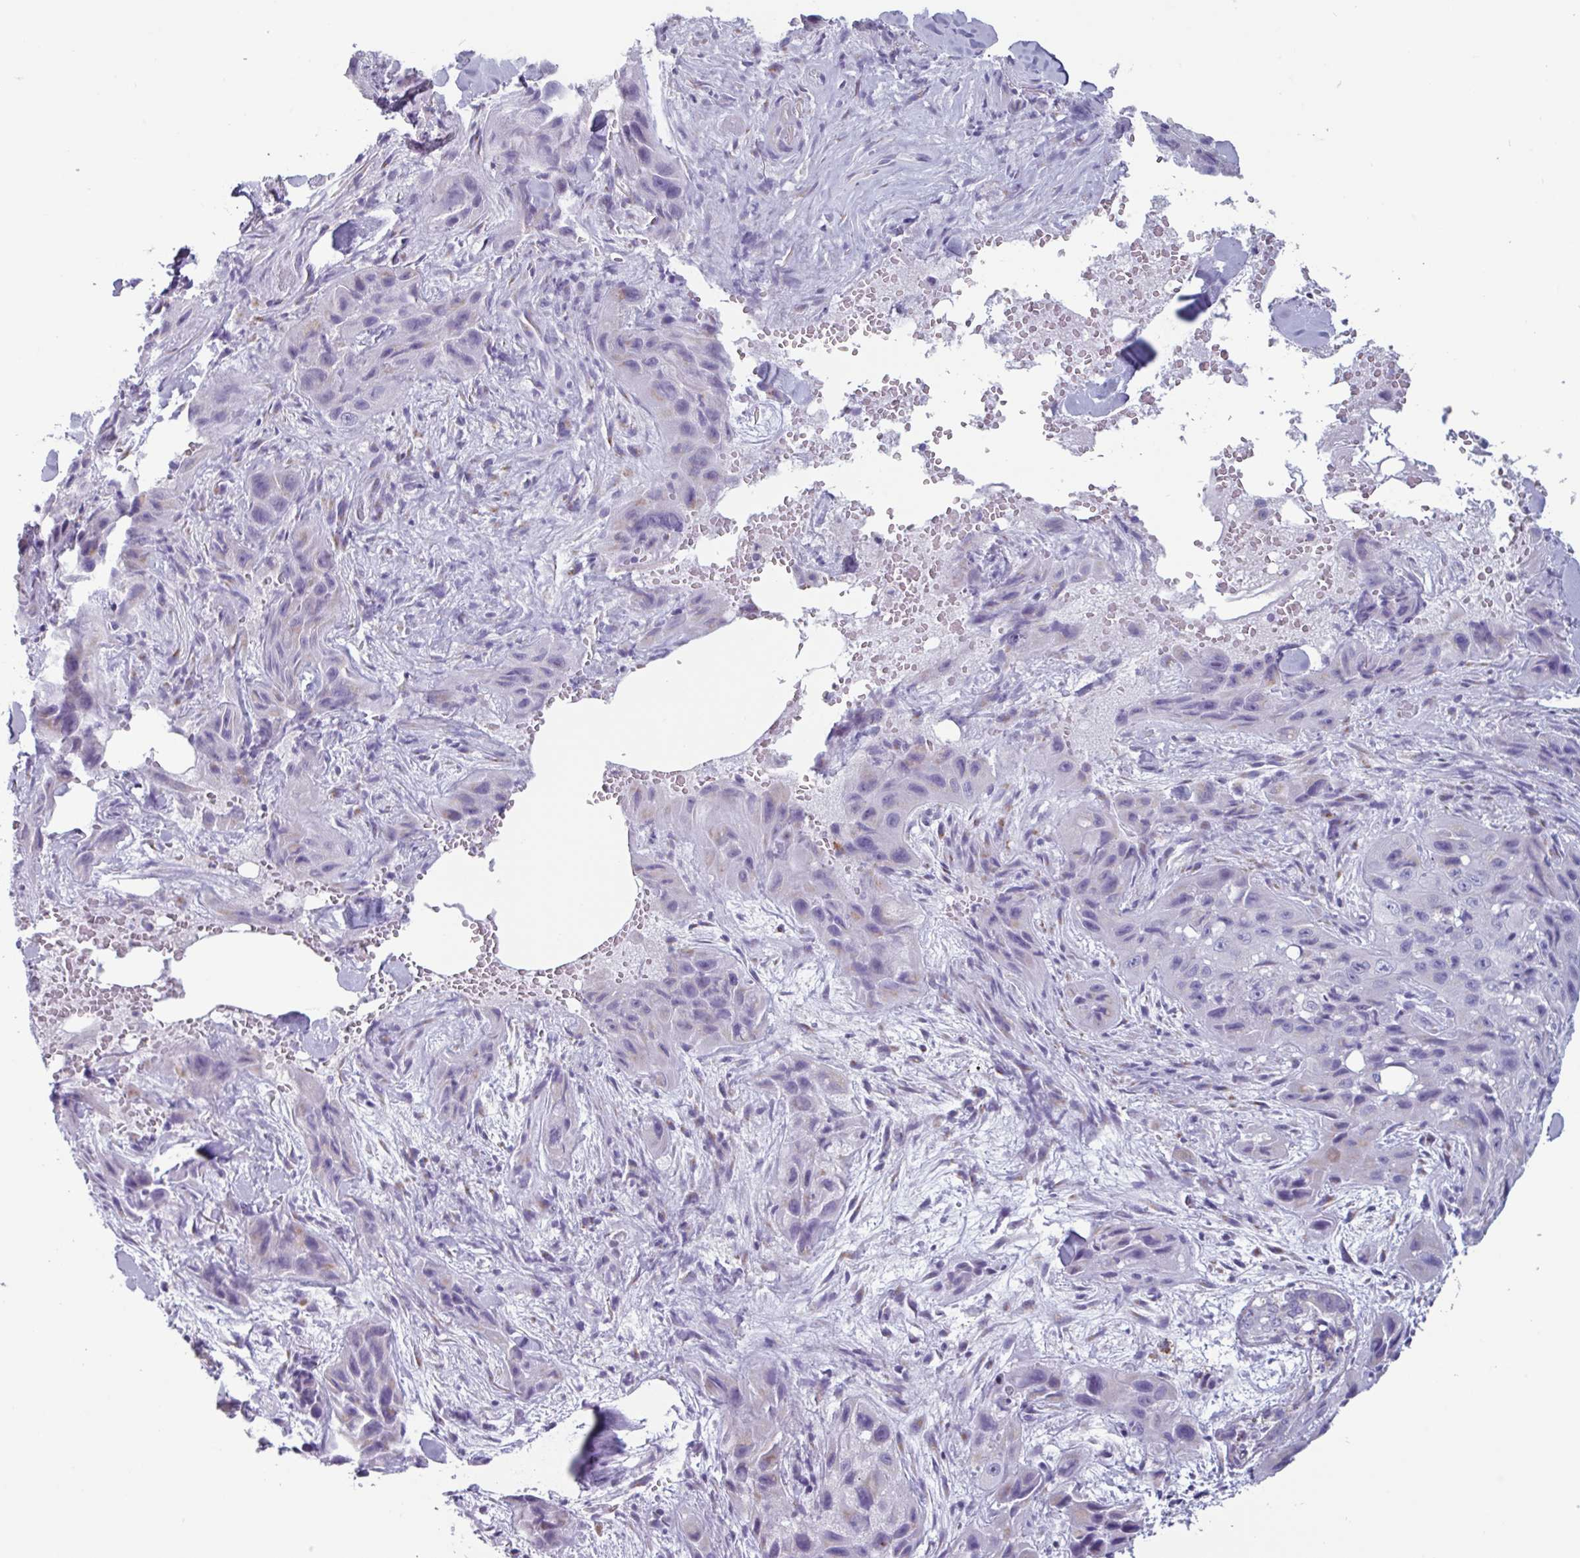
{"staining": {"intensity": "negative", "quantity": "none", "location": "none"}, "tissue": "skin cancer", "cell_type": "Tumor cells", "image_type": "cancer", "snomed": [{"axis": "morphology", "description": "Squamous cell carcinoma, NOS"}, {"axis": "topography", "description": "Skin"}, {"axis": "topography", "description": "Subcutis"}], "caption": "Skin cancer (squamous cell carcinoma) stained for a protein using IHC reveals no positivity tumor cells.", "gene": "ADGRE1", "patient": {"sex": "male", "age": 73}}